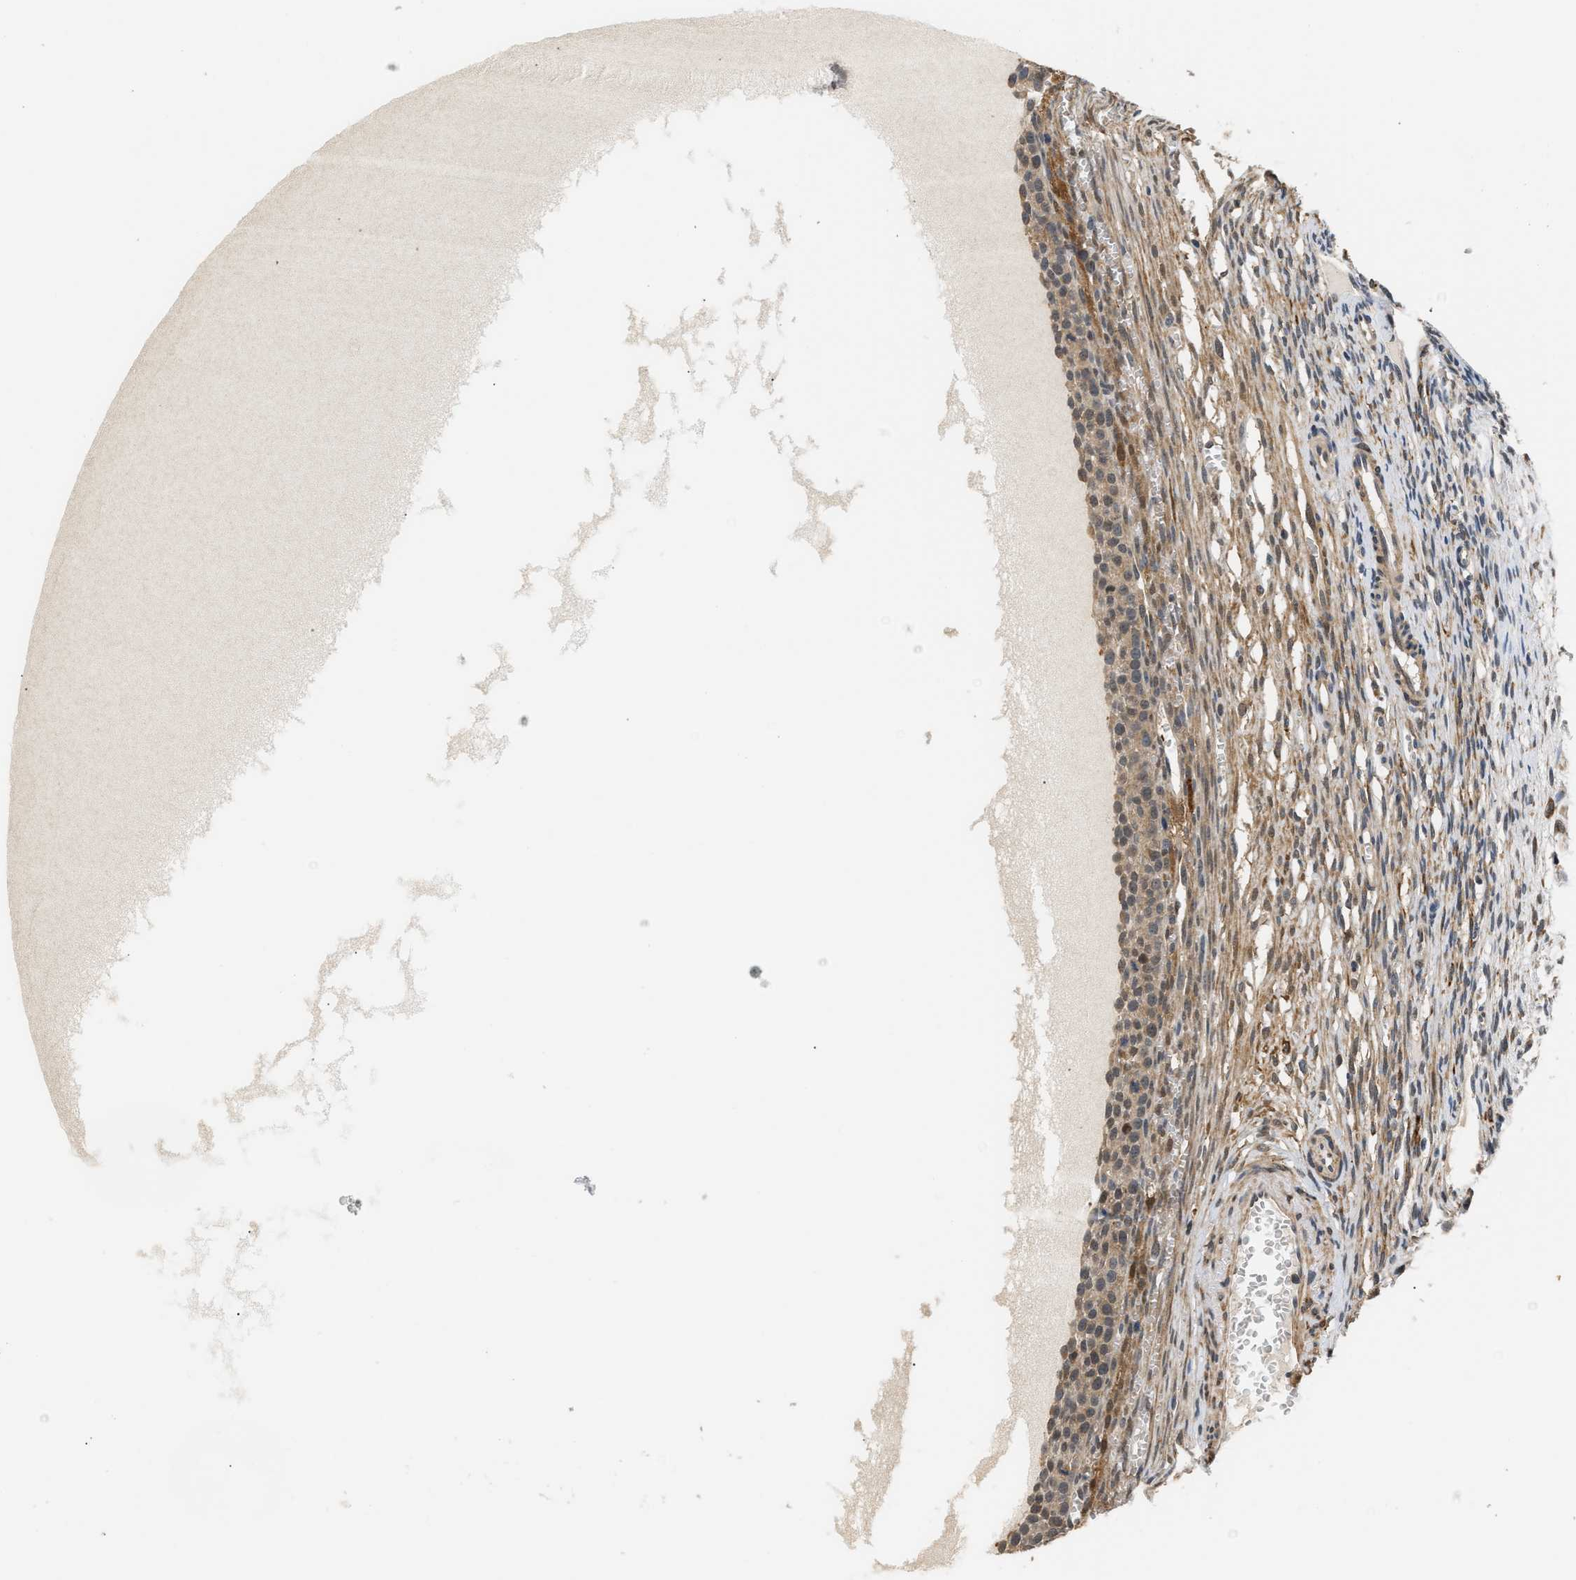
{"staining": {"intensity": "strong", "quantity": ">75%", "location": "cytoplasmic/membranous,nuclear"}, "tissue": "ovary", "cell_type": "Follicle cells", "image_type": "normal", "snomed": [{"axis": "morphology", "description": "Normal tissue, NOS"}, {"axis": "topography", "description": "Ovary"}], "caption": "This histopathology image exhibits unremarkable ovary stained with immunohistochemistry to label a protein in brown. The cytoplasmic/membranous,nuclear of follicle cells show strong positivity for the protein. Nuclei are counter-stained blue.", "gene": "LARP6", "patient": {"sex": "female", "age": 33}}